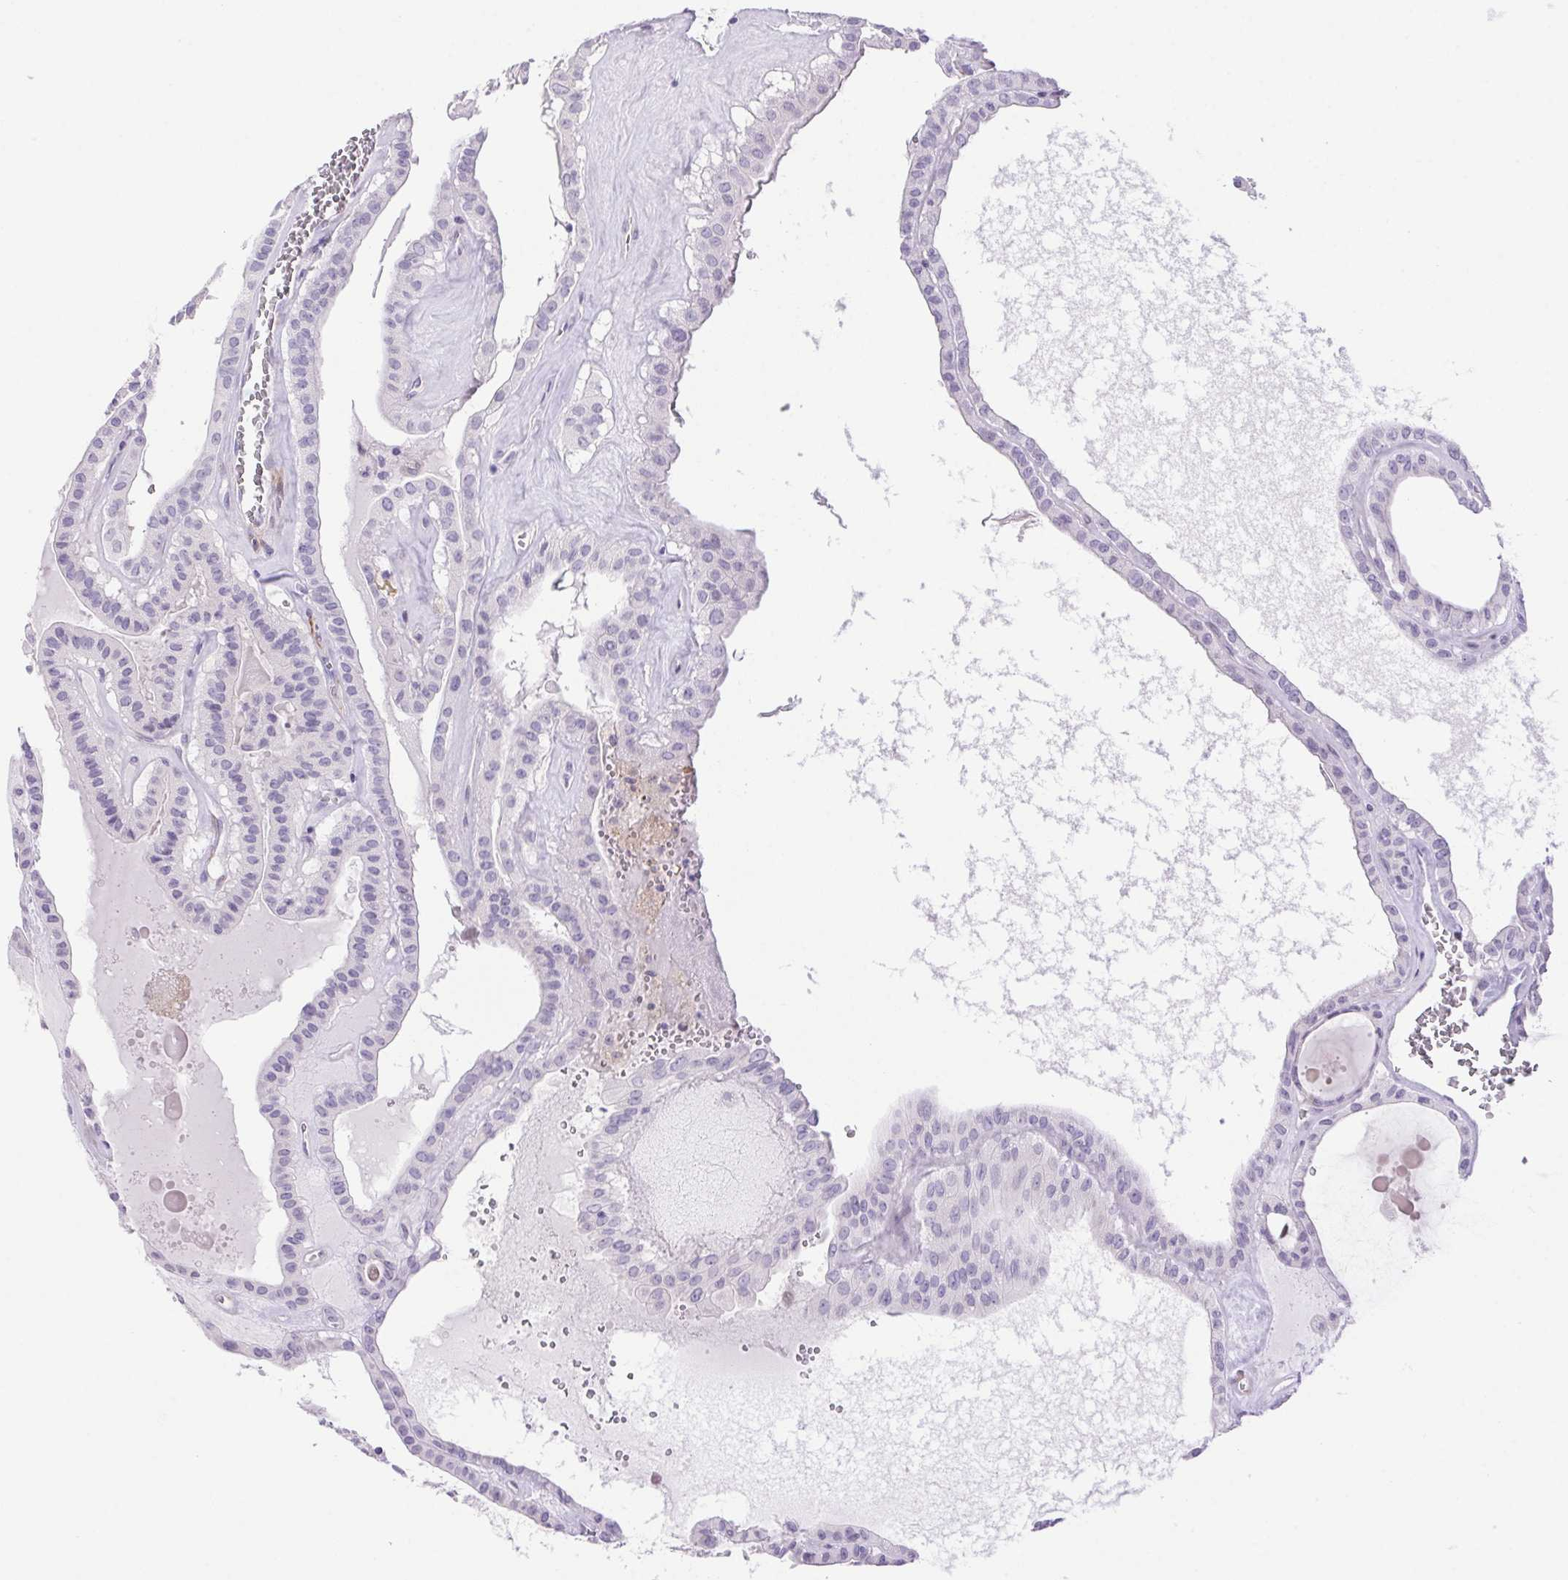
{"staining": {"intensity": "negative", "quantity": "none", "location": "none"}, "tissue": "thyroid cancer", "cell_type": "Tumor cells", "image_type": "cancer", "snomed": [{"axis": "morphology", "description": "Papillary adenocarcinoma, NOS"}, {"axis": "topography", "description": "Thyroid gland"}], "caption": "Photomicrograph shows no significant protein positivity in tumor cells of thyroid cancer.", "gene": "ERP27", "patient": {"sex": "male", "age": 52}}